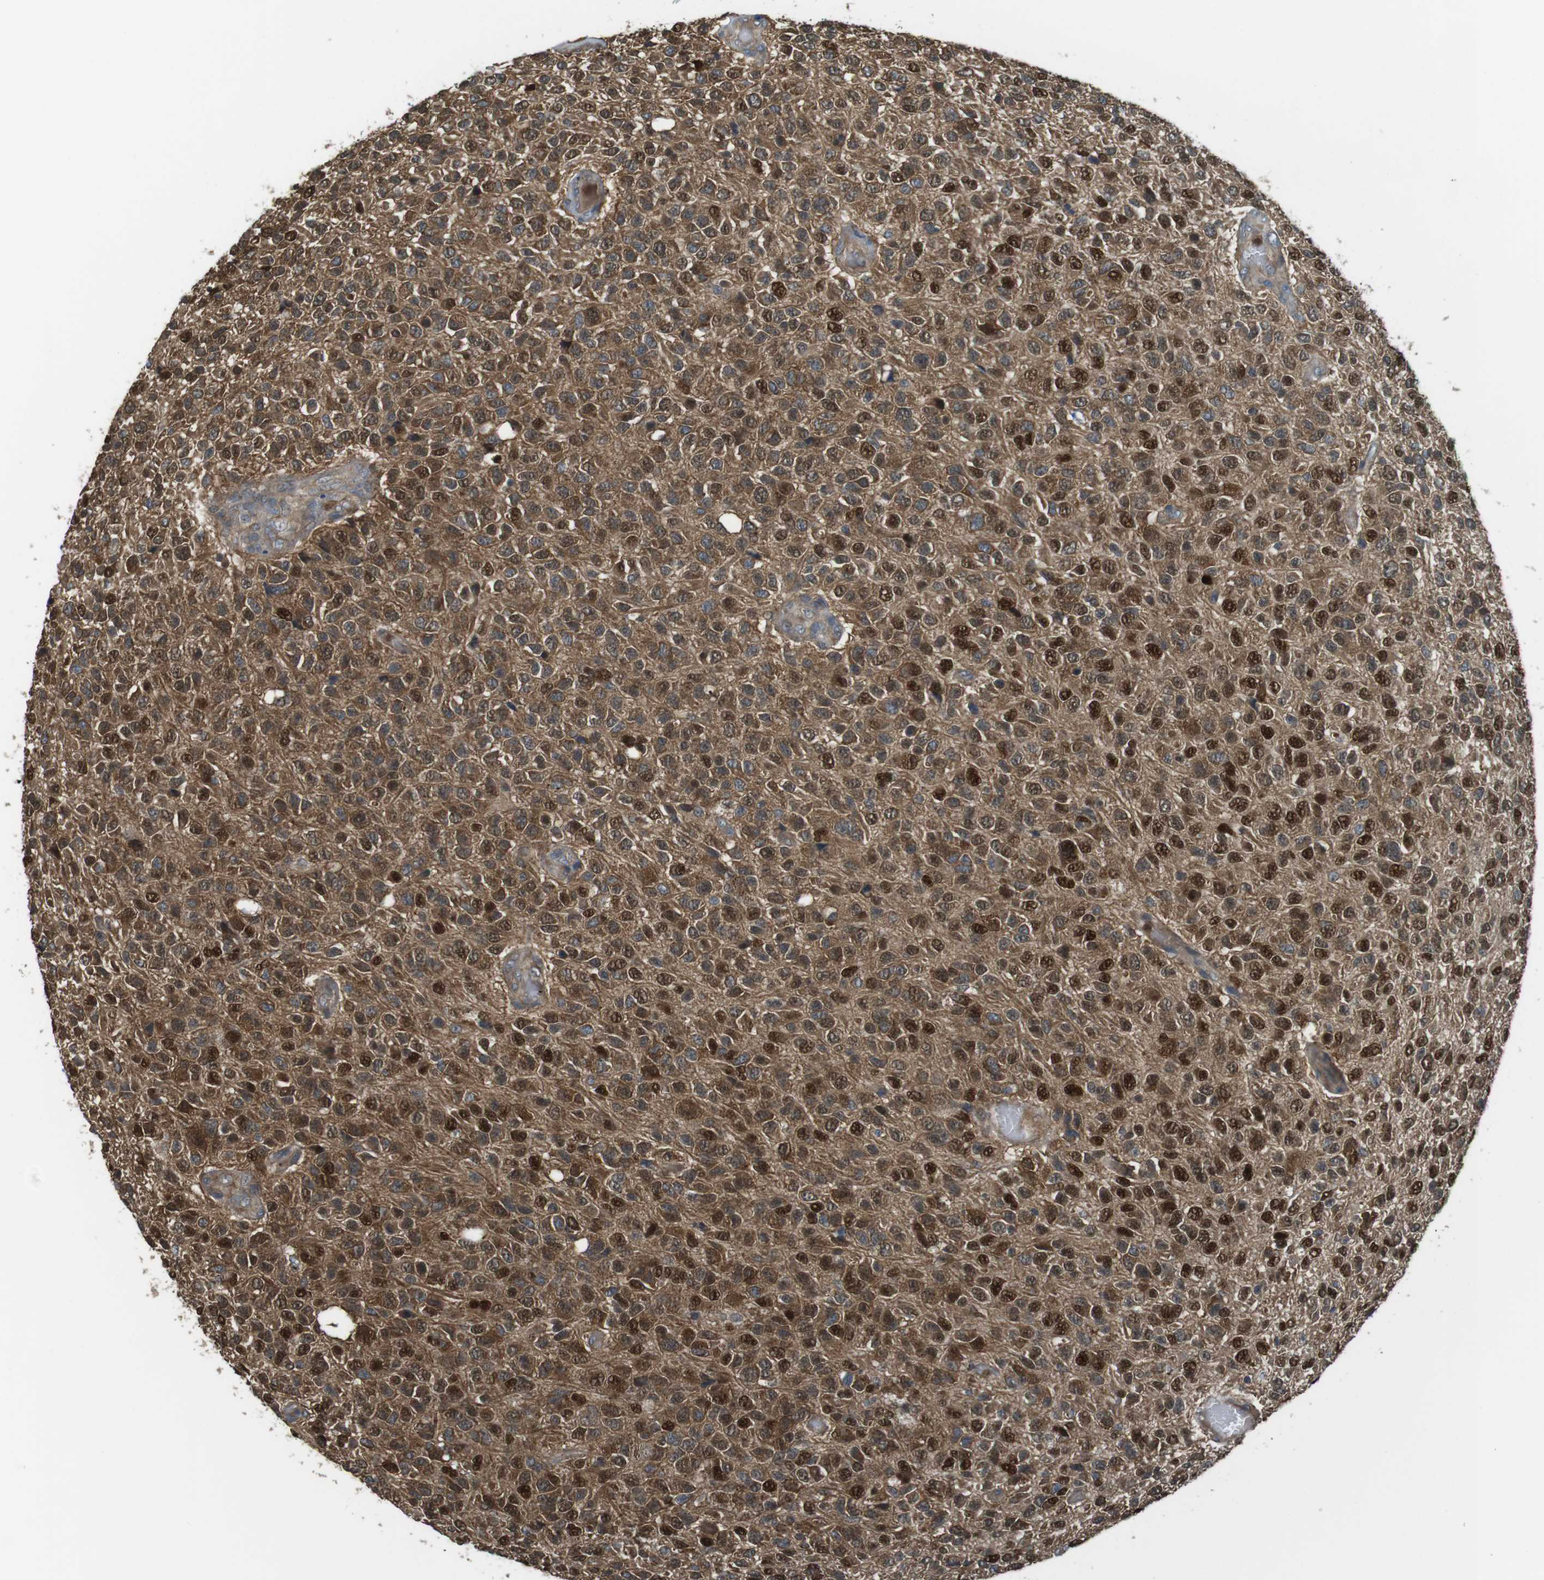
{"staining": {"intensity": "strong", "quantity": ">75%", "location": "cytoplasmic/membranous,nuclear"}, "tissue": "glioma", "cell_type": "Tumor cells", "image_type": "cancer", "snomed": [{"axis": "morphology", "description": "Glioma, malignant, High grade"}, {"axis": "topography", "description": "pancreas cauda"}], "caption": "Human malignant glioma (high-grade) stained with a protein marker reveals strong staining in tumor cells.", "gene": "LRRC3B", "patient": {"sex": "male", "age": 60}}